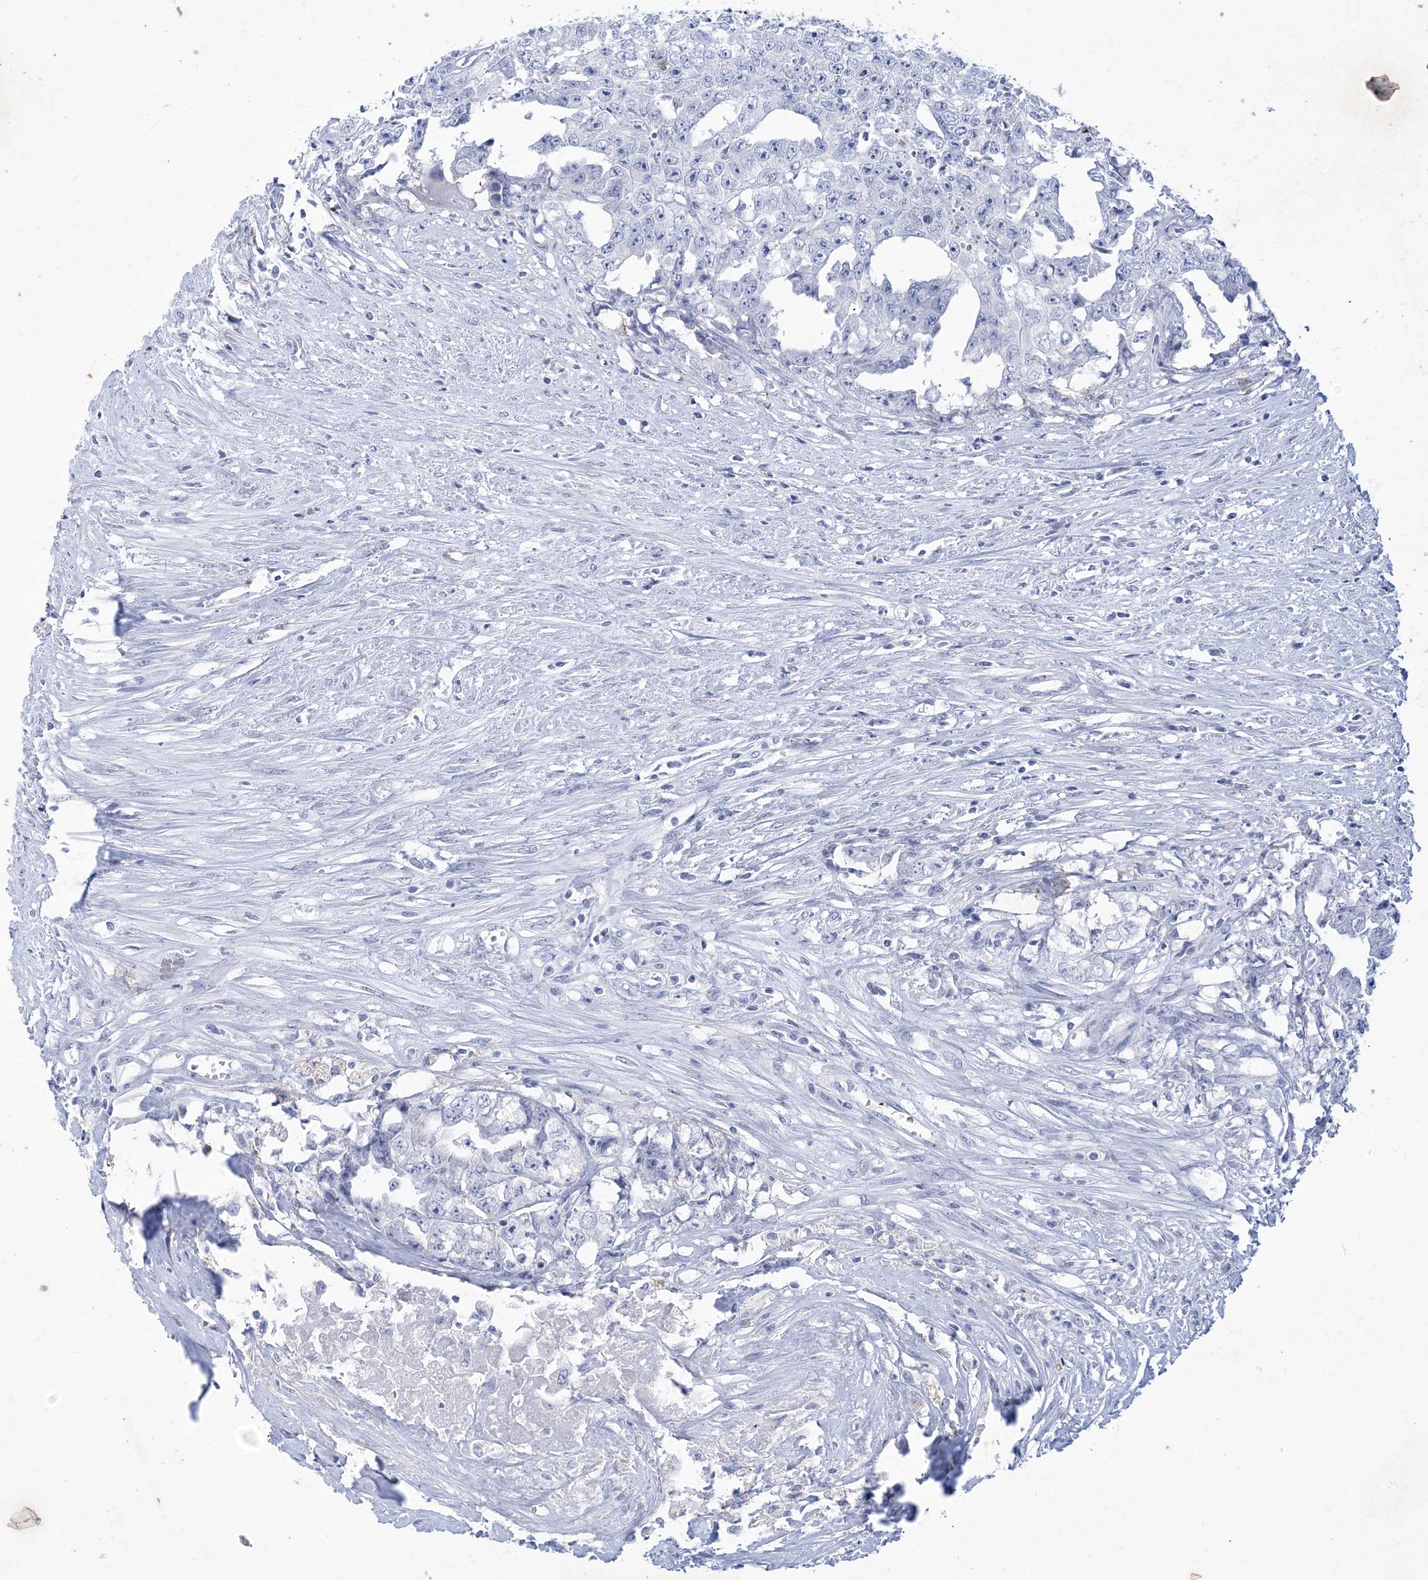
{"staining": {"intensity": "negative", "quantity": "none", "location": "none"}, "tissue": "testis cancer", "cell_type": "Tumor cells", "image_type": "cancer", "snomed": [{"axis": "morphology", "description": "Seminoma, NOS"}, {"axis": "morphology", "description": "Carcinoma, Embryonal, NOS"}, {"axis": "topography", "description": "Testis"}], "caption": "Tumor cells show no significant protein expression in seminoma (testis). Brightfield microscopy of immunohistochemistry stained with DAB (3,3'-diaminobenzidine) (brown) and hematoxylin (blue), captured at high magnification.", "gene": "COPS8", "patient": {"sex": "male", "age": 43}}